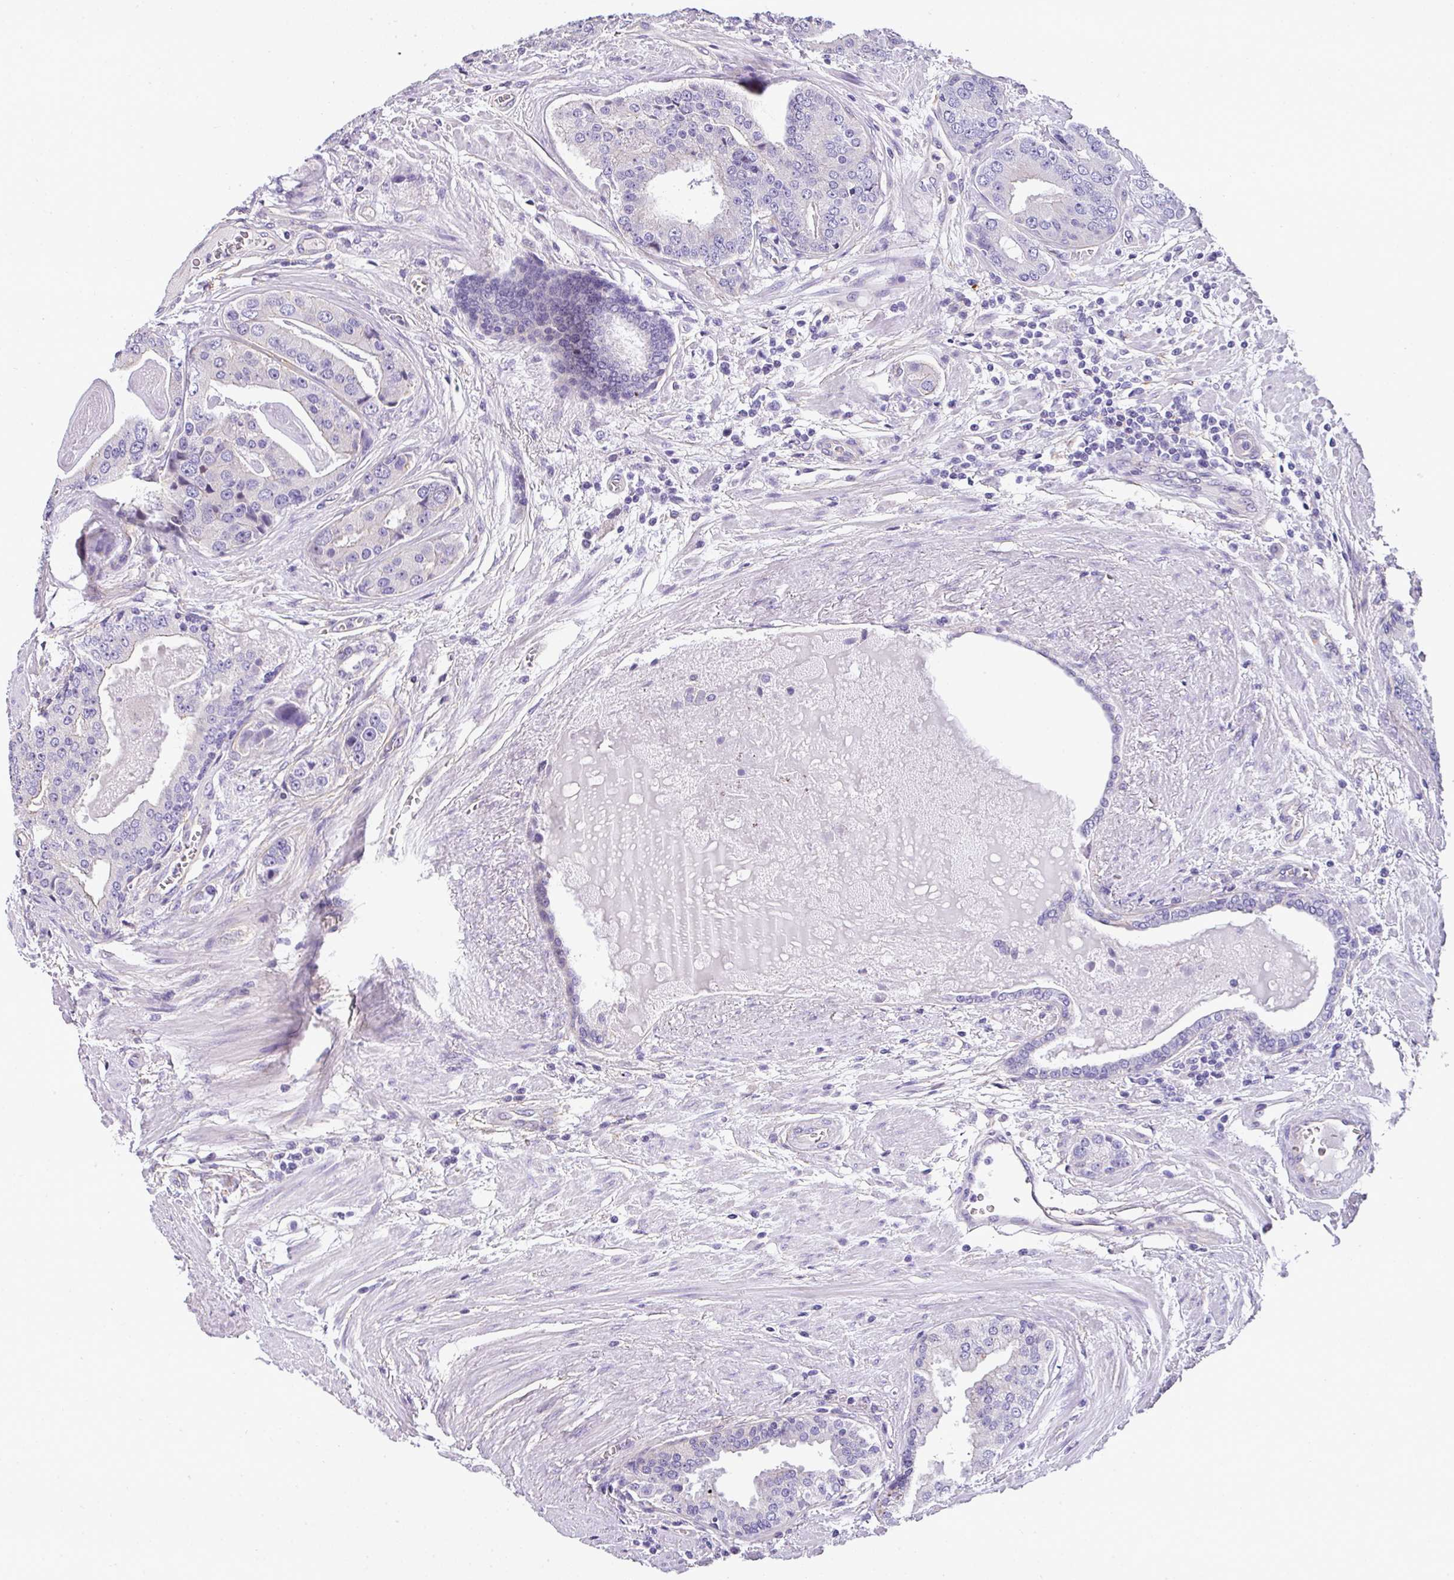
{"staining": {"intensity": "negative", "quantity": "none", "location": "none"}, "tissue": "prostate cancer", "cell_type": "Tumor cells", "image_type": "cancer", "snomed": [{"axis": "morphology", "description": "Adenocarcinoma, High grade"}, {"axis": "topography", "description": "Prostate"}], "caption": "Tumor cells are negative for protein expression in human prostate cancer (high-grade adenocarcinoma).", "gene": "OR11H4", "patient": {"sex": "male", "age": 71}}